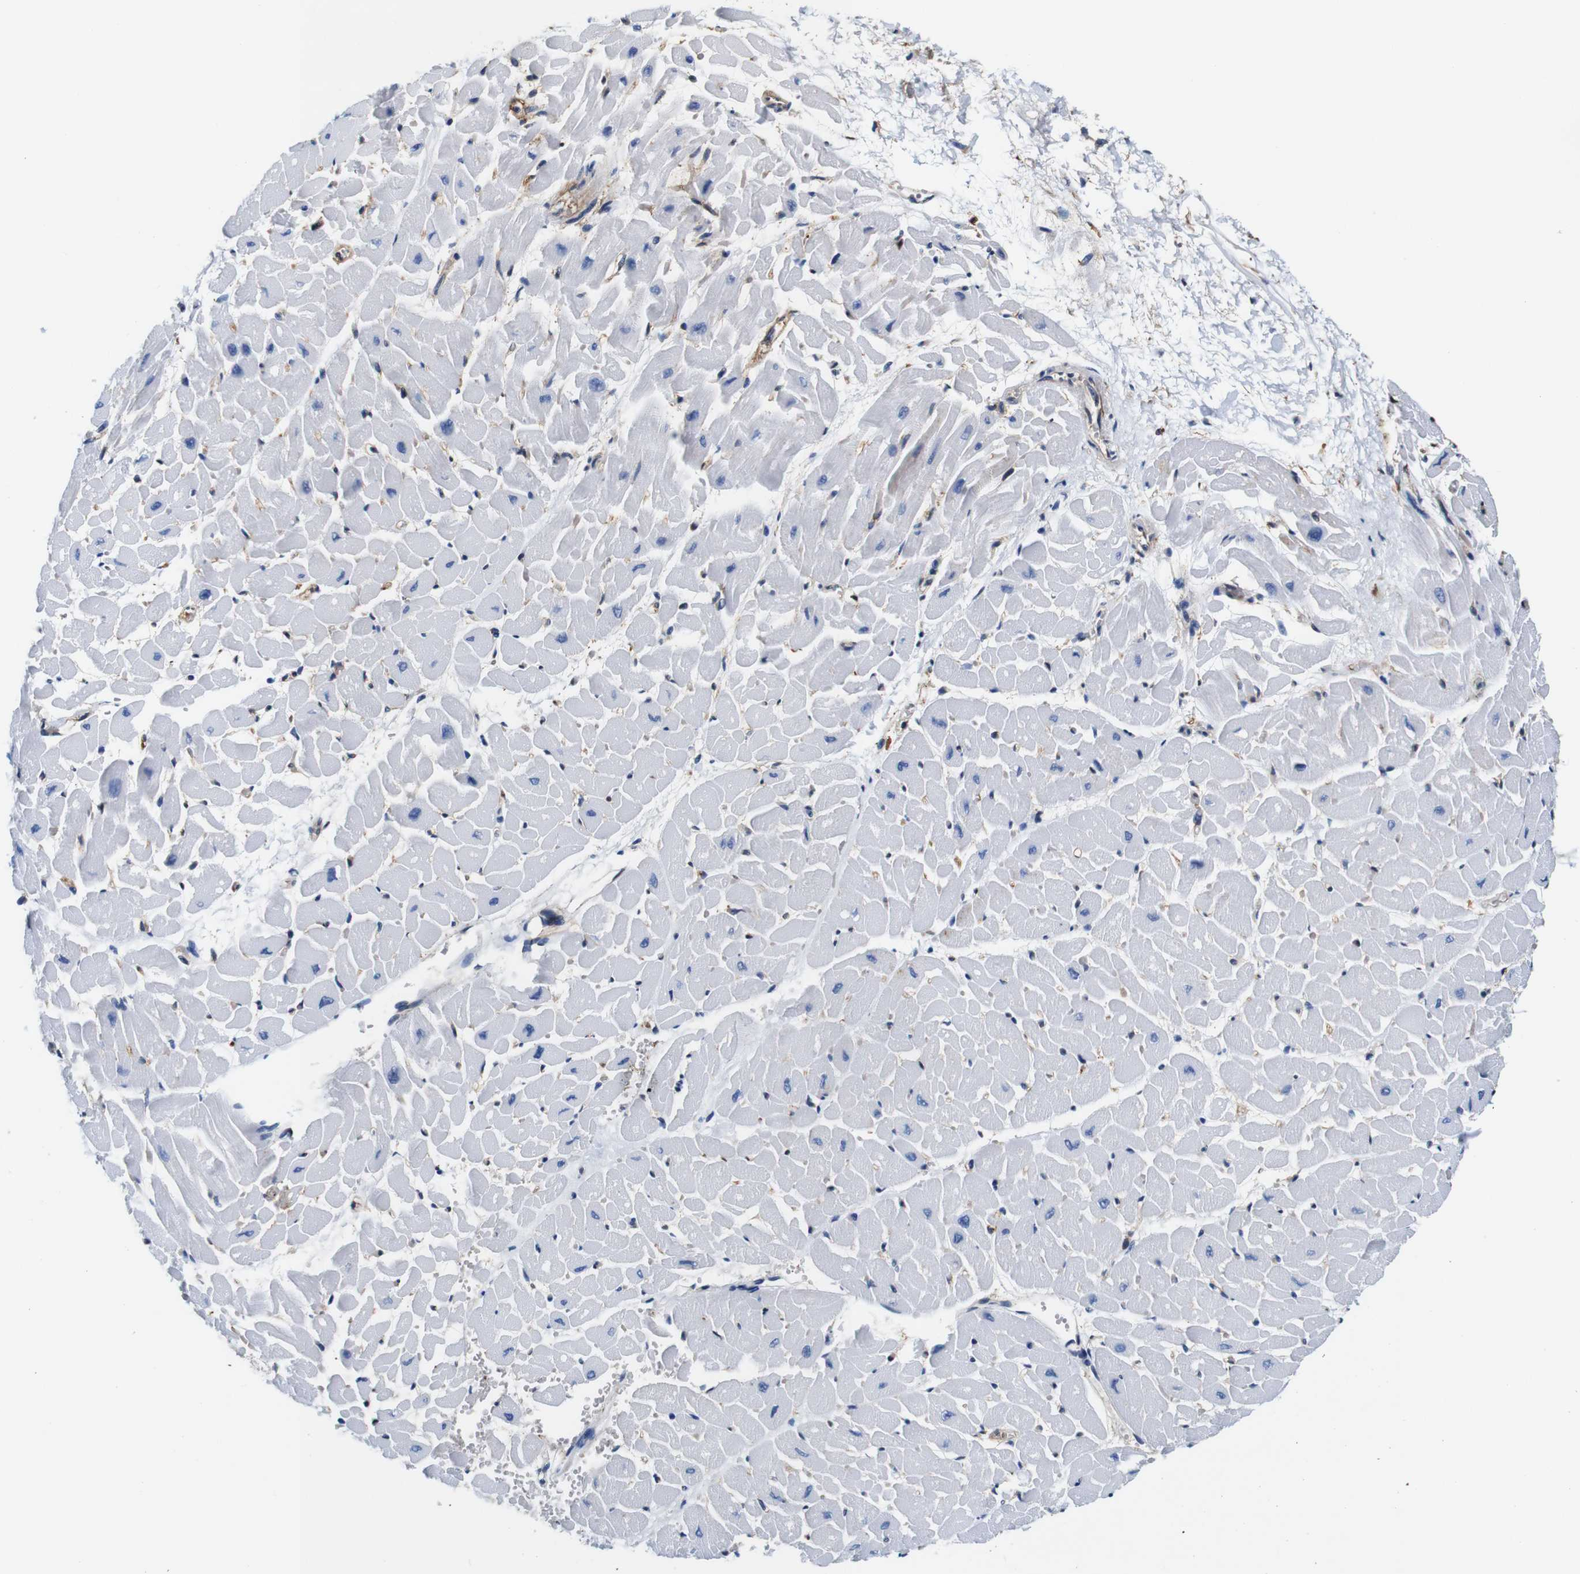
{"staining": {"intensity": "negative", "quantity": "none", "location": "none"}, "tissue": "heart muscle", "cell_type": "Cardiomyocytes", "image_type": "normal", "snomed": [{"axis": "morphology", "description": "Normal tissue, NOS"}, {"axis": "topography", "description": "Heart"}], "caption": "The histopathology image reveals no staining of cardiomyocytes in benign heart muscle.", "gene": "ANXA1", "patient": {"sex": "male", "age": 45}}